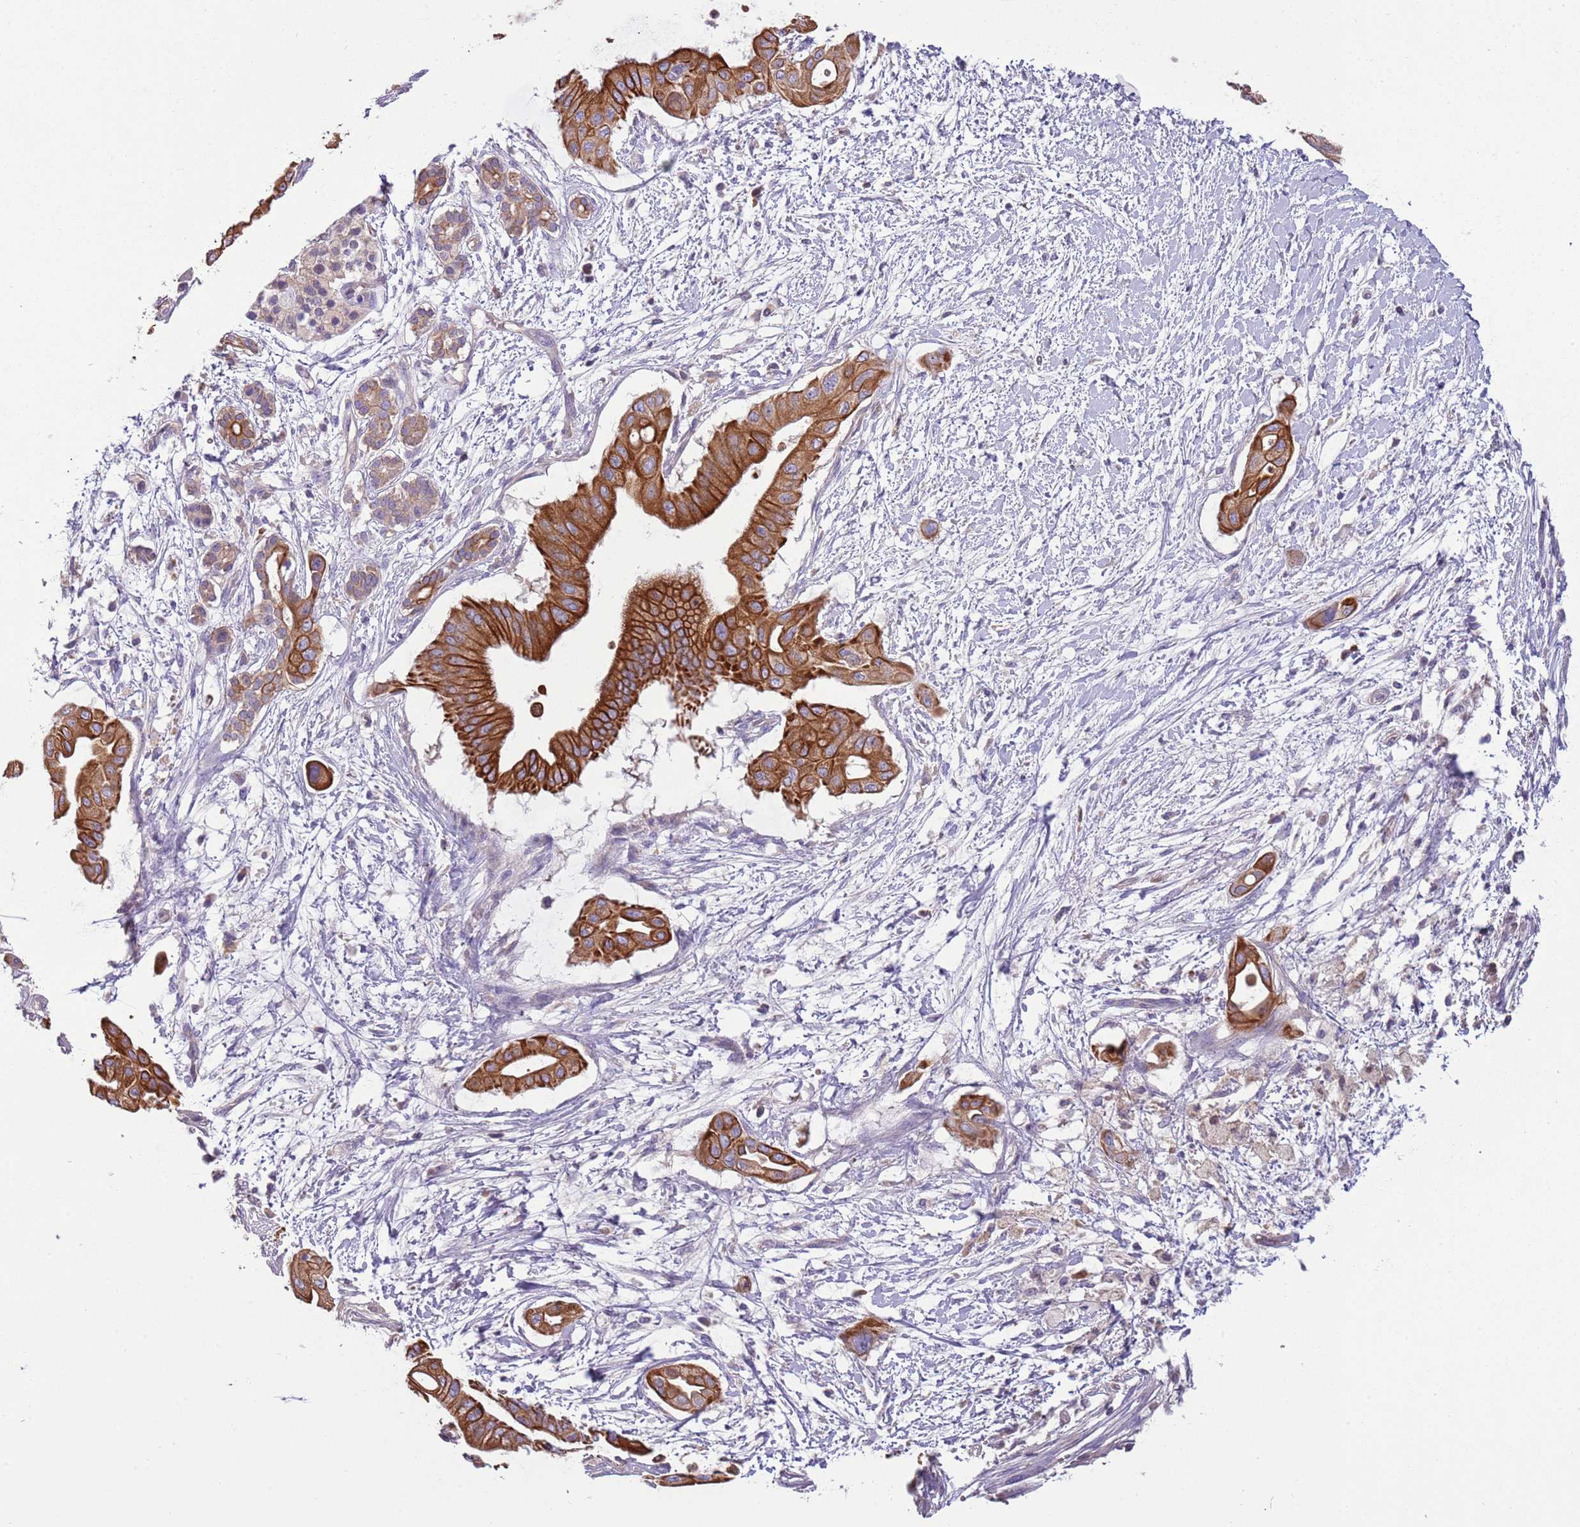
{"staining": {"intensity": "strong", "quantity": ">75%", "location": "cytoplasmic/membranous"}, "tissue": "pancreatic cancer", "cell_type": "Tumor cells", "image_type": "cancer", "snomed": [{"axis": "morphology", "description": "Adenocarcinoma, NOS"}, {"axis": "topography", "description": "Pancreas"}], "caption": "There is high levels of strong cytoplasmic/membranous expression in tumor cells of pancreatic cancer (adenocarcinoma), as demonstrated by immunohistochemical staining (brown color).", "gene": "HES3", "patient": {"sex": "male", "age": 68}}